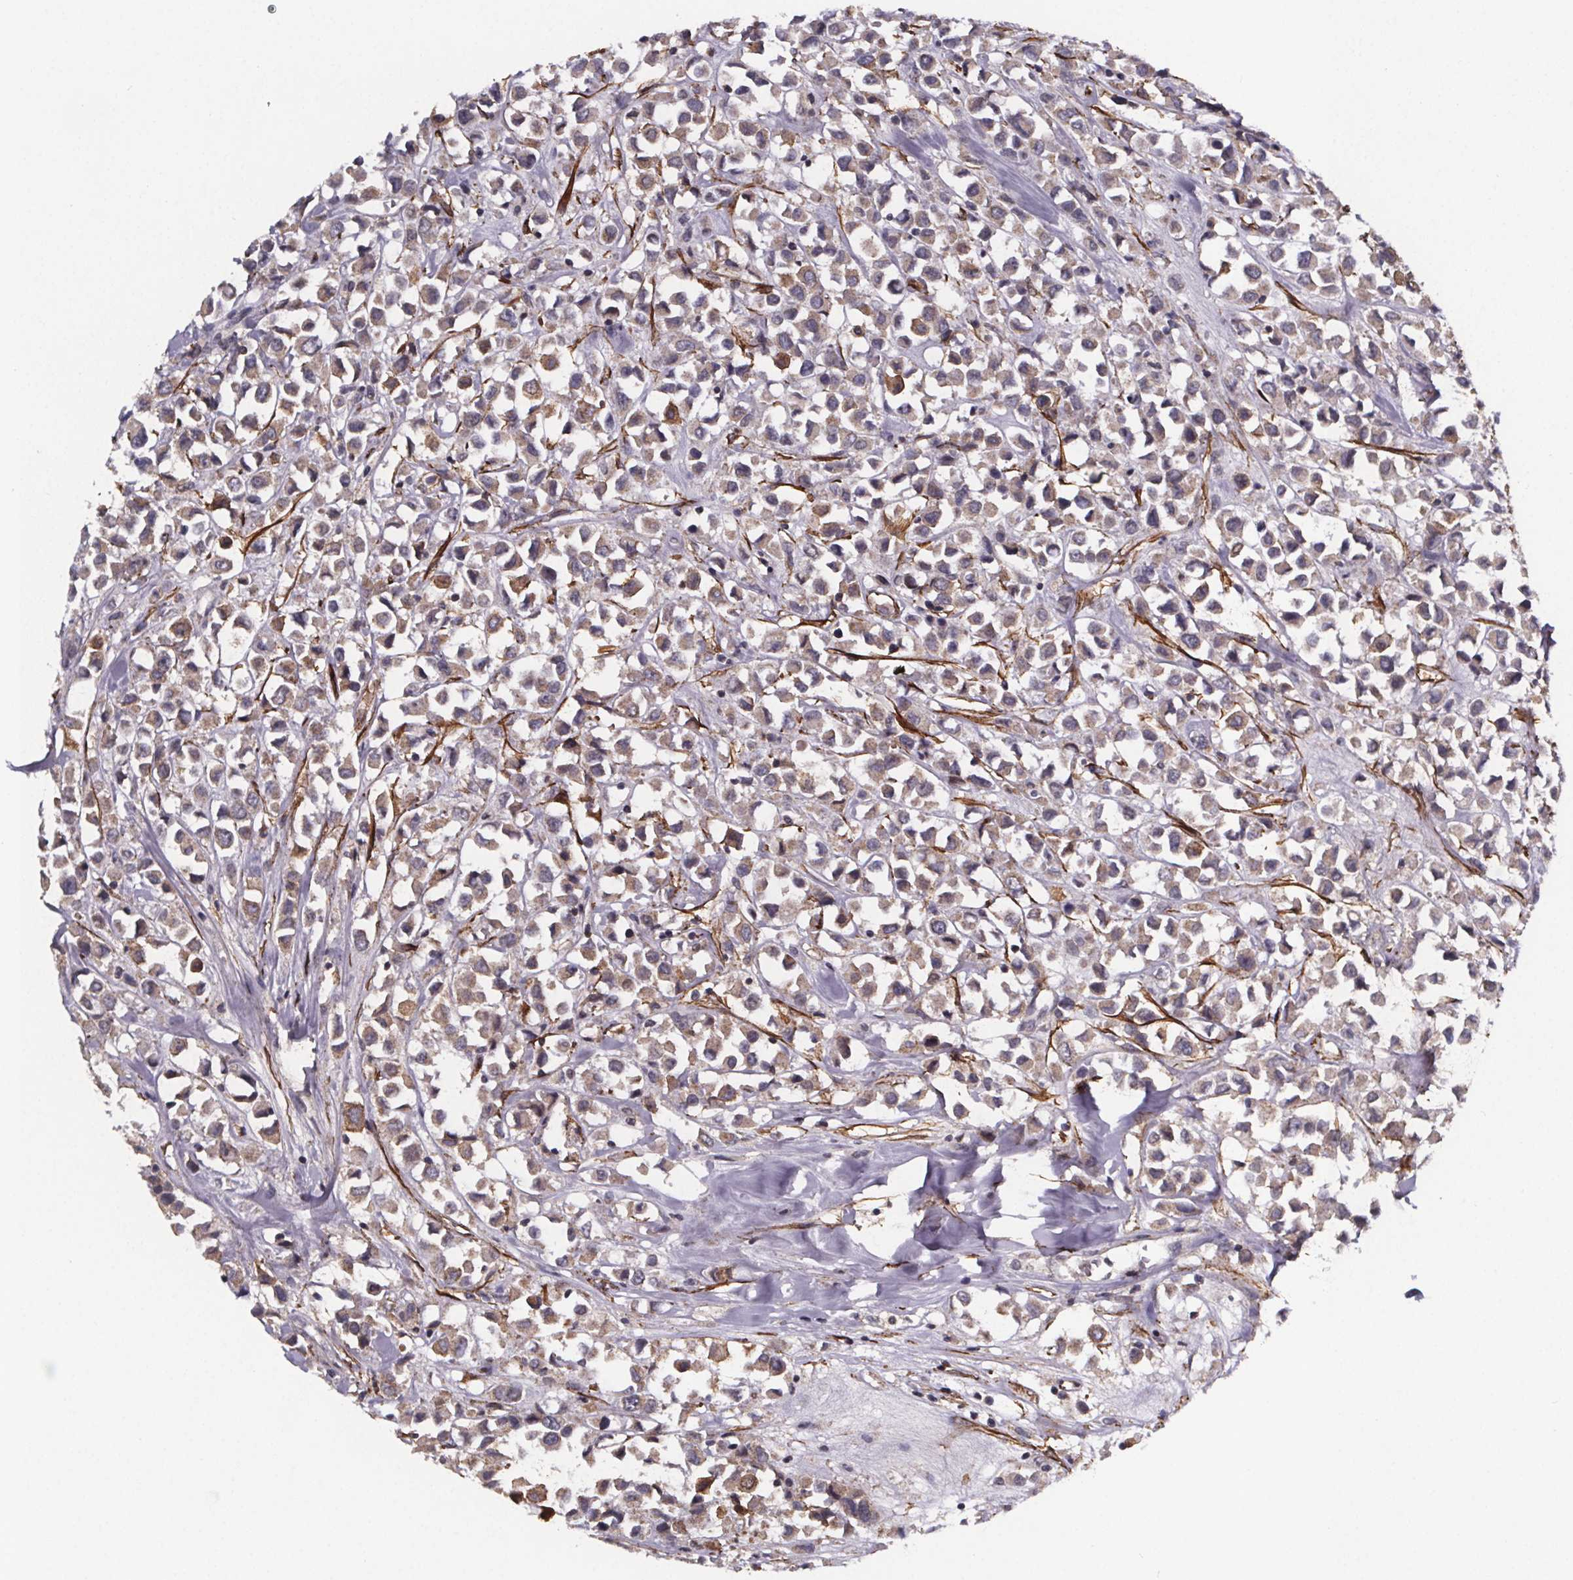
{"staining": {"intensity": "weak", "quantity": "25%-75%", "location": "cytoplasmic/membranous"}, "tissue": "breast cancer", "cell_type": "Tumor cells", "image_type": "cancer", "snomed": [{"axis": "morphology", "description": "Duct carcinoma"}, {"axis": "topography", "description": "Breast"}], "caption": "A micrograph of human breast cancer stained for a protein displays weak cytoplasmic/membranous brown staining in tumor cells.", "gene": "PALLD", "patient": {"sex": "female", "age": 61}}